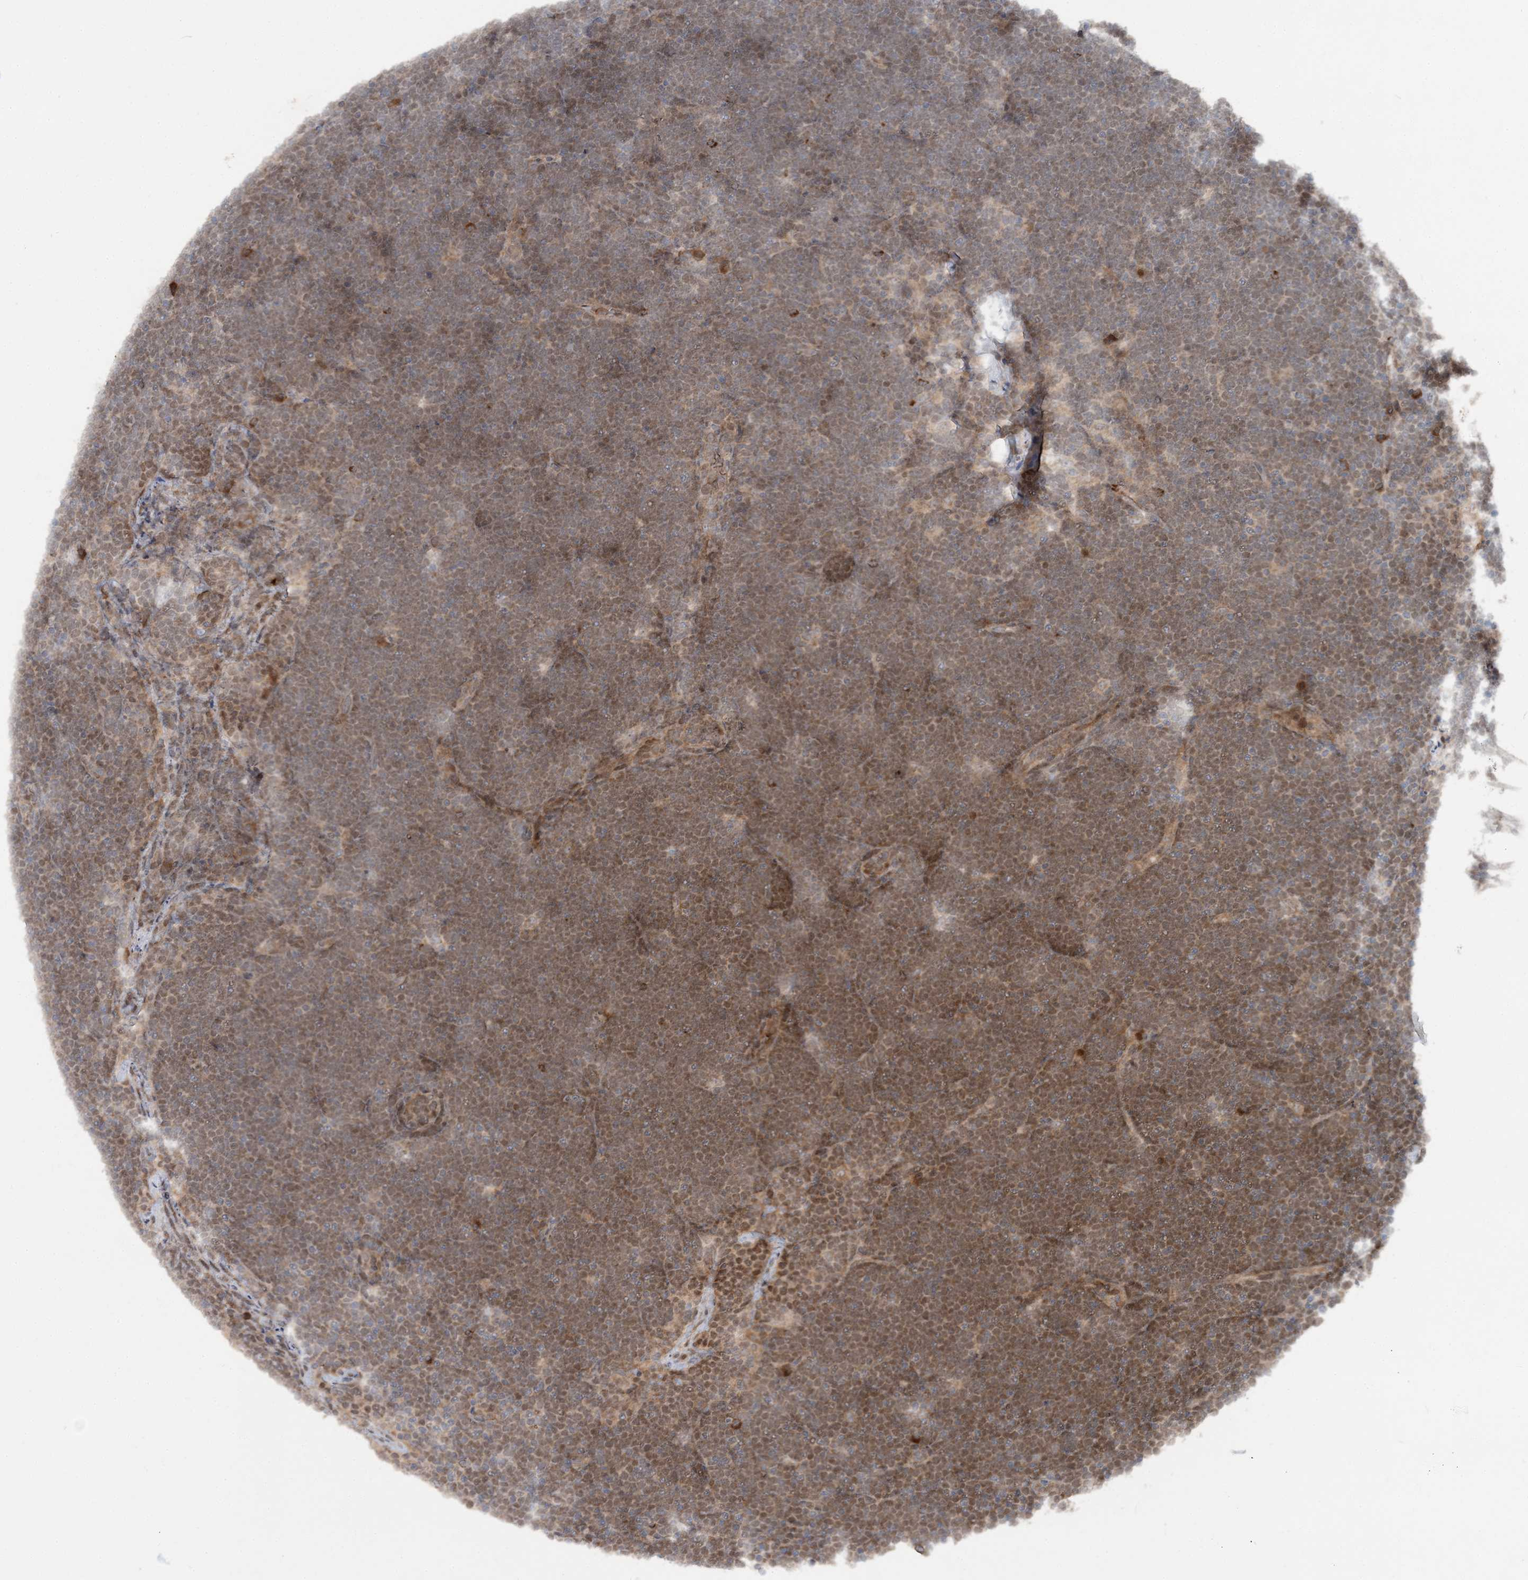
{"staining": {"intensity": "moderate", "quantity": "25%-75%", "location": "nuclear"}, "tissue": "lymphoma", "cell_type": "Tumor cells", "image_type": "cancer", "snomed": [{"axis": "morphology", "description": "Malignant lymphoma, non-Hodgkin's type, High grade"}, {"axis": "topography", "description": "Lymph node"}], "caption": "High-power microscopy captured an immunohistochemistry histopathology image of lymphoma, revealing moderate nuclear positivity in about 25%-75% of tumor cells.", "gene": "UBR3", "patient": {"sex": "male", "age": 13}}